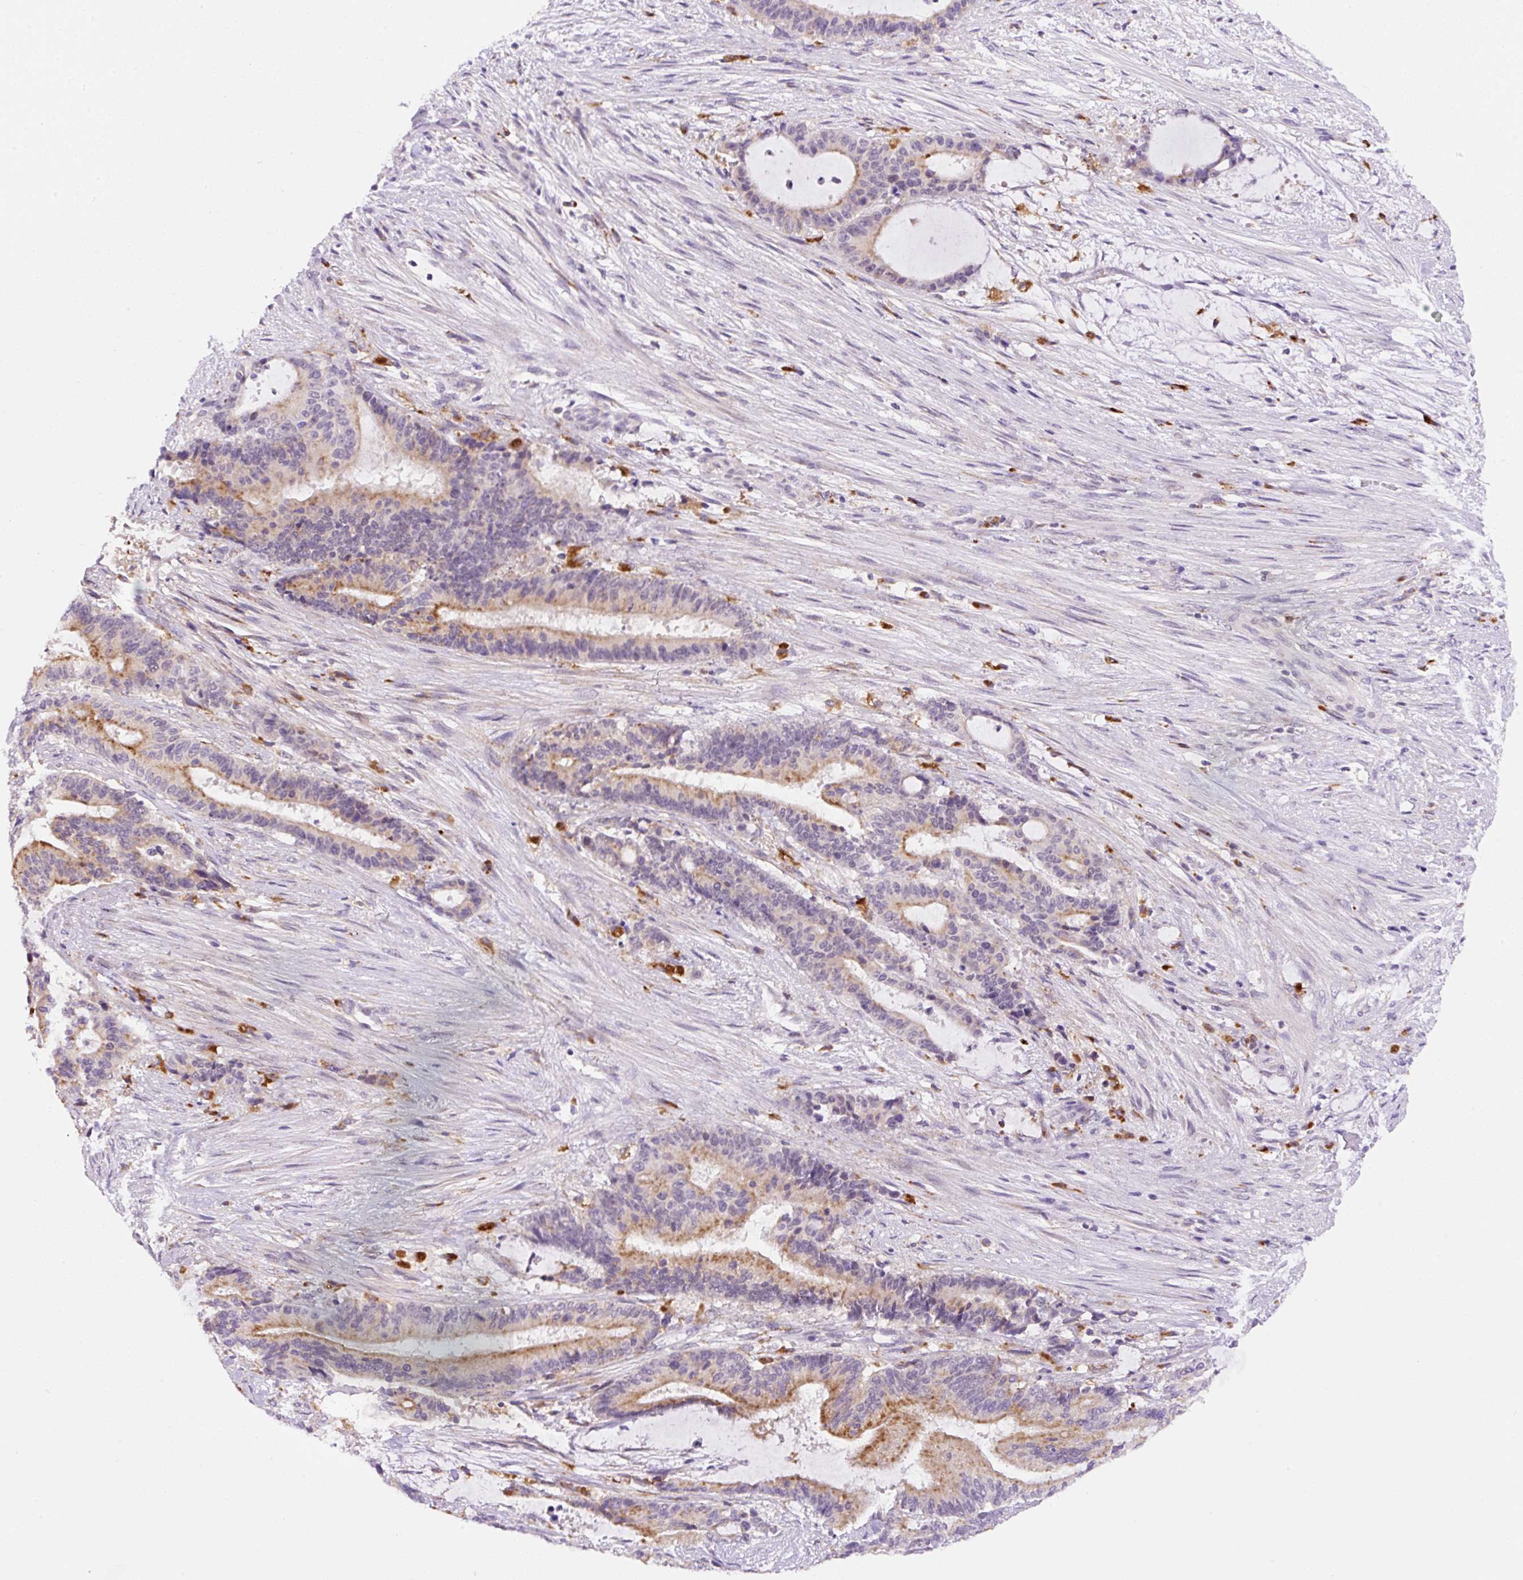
{"staining": {"intensity": "moderate", "quantity": "25%-75%", "location": "cytoplasmic/membranous"}, "tissue": "liver cancer", "cell_type": "Tumor cells", "image_type": "cancer", "snomed": [{"axis": "morphology", "description": "Normal tissue, NOS"}, {"axis": "morphology", "description": "Cholangiocarcinoma"}, {"axis": "topography", "description": "Liver"}, {"axis": "topography", "description": "Peripheral nerve tissue"}], "caption": "Cholangiocarcinoma (liver) tissue reveals moderate cytoplasmic/membranous expression in approximately 25%-75% of tumor cells", "gene": "CEBPZOS", "patient": {"sex": "female", "age": 73}}